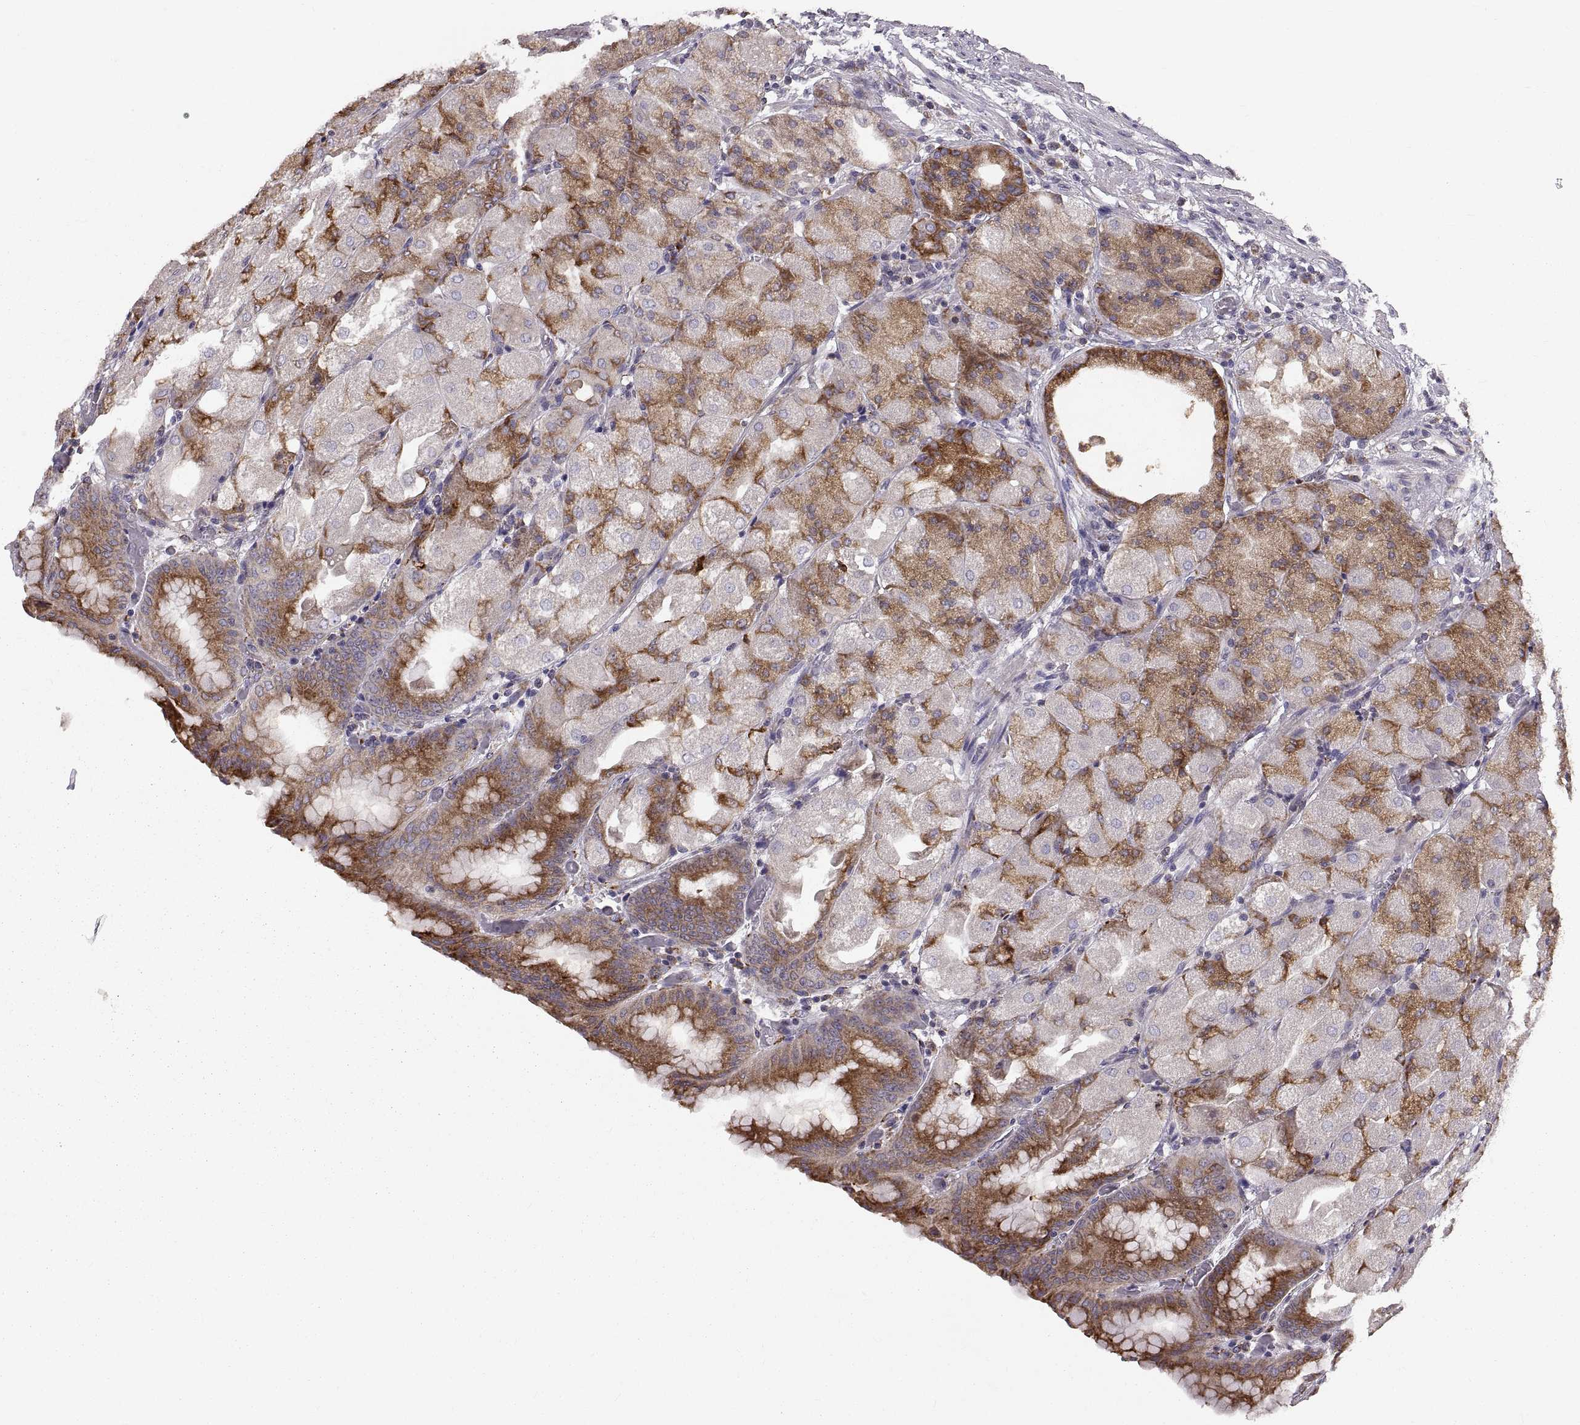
{"staining": {"intensity": "strong", "quantity": "25%-75%", "location": "cytoplasmic/membranous"}, "tissue": "stomach", "cell_type": "Glandular cells", "image_type": "normal", "snomed": [{"axis": "morphology", "description": "Normal tissue, NOS"}, {"axis": "topography", "description": "Stomach, upper"}, {"axis": "topography", "description": "Stomach"}, {"axis": "topography", "description": "Stomach, lower"}], "caption": "Immunohistochemistry (DAB) staining of unremarkable stomach displays strong cytoplasmic/membranous protein staining in approximately 25%-75% of glandular cells.", "gene": "PLEKHB2", "patient": {"sex": "male", "age": 62}}